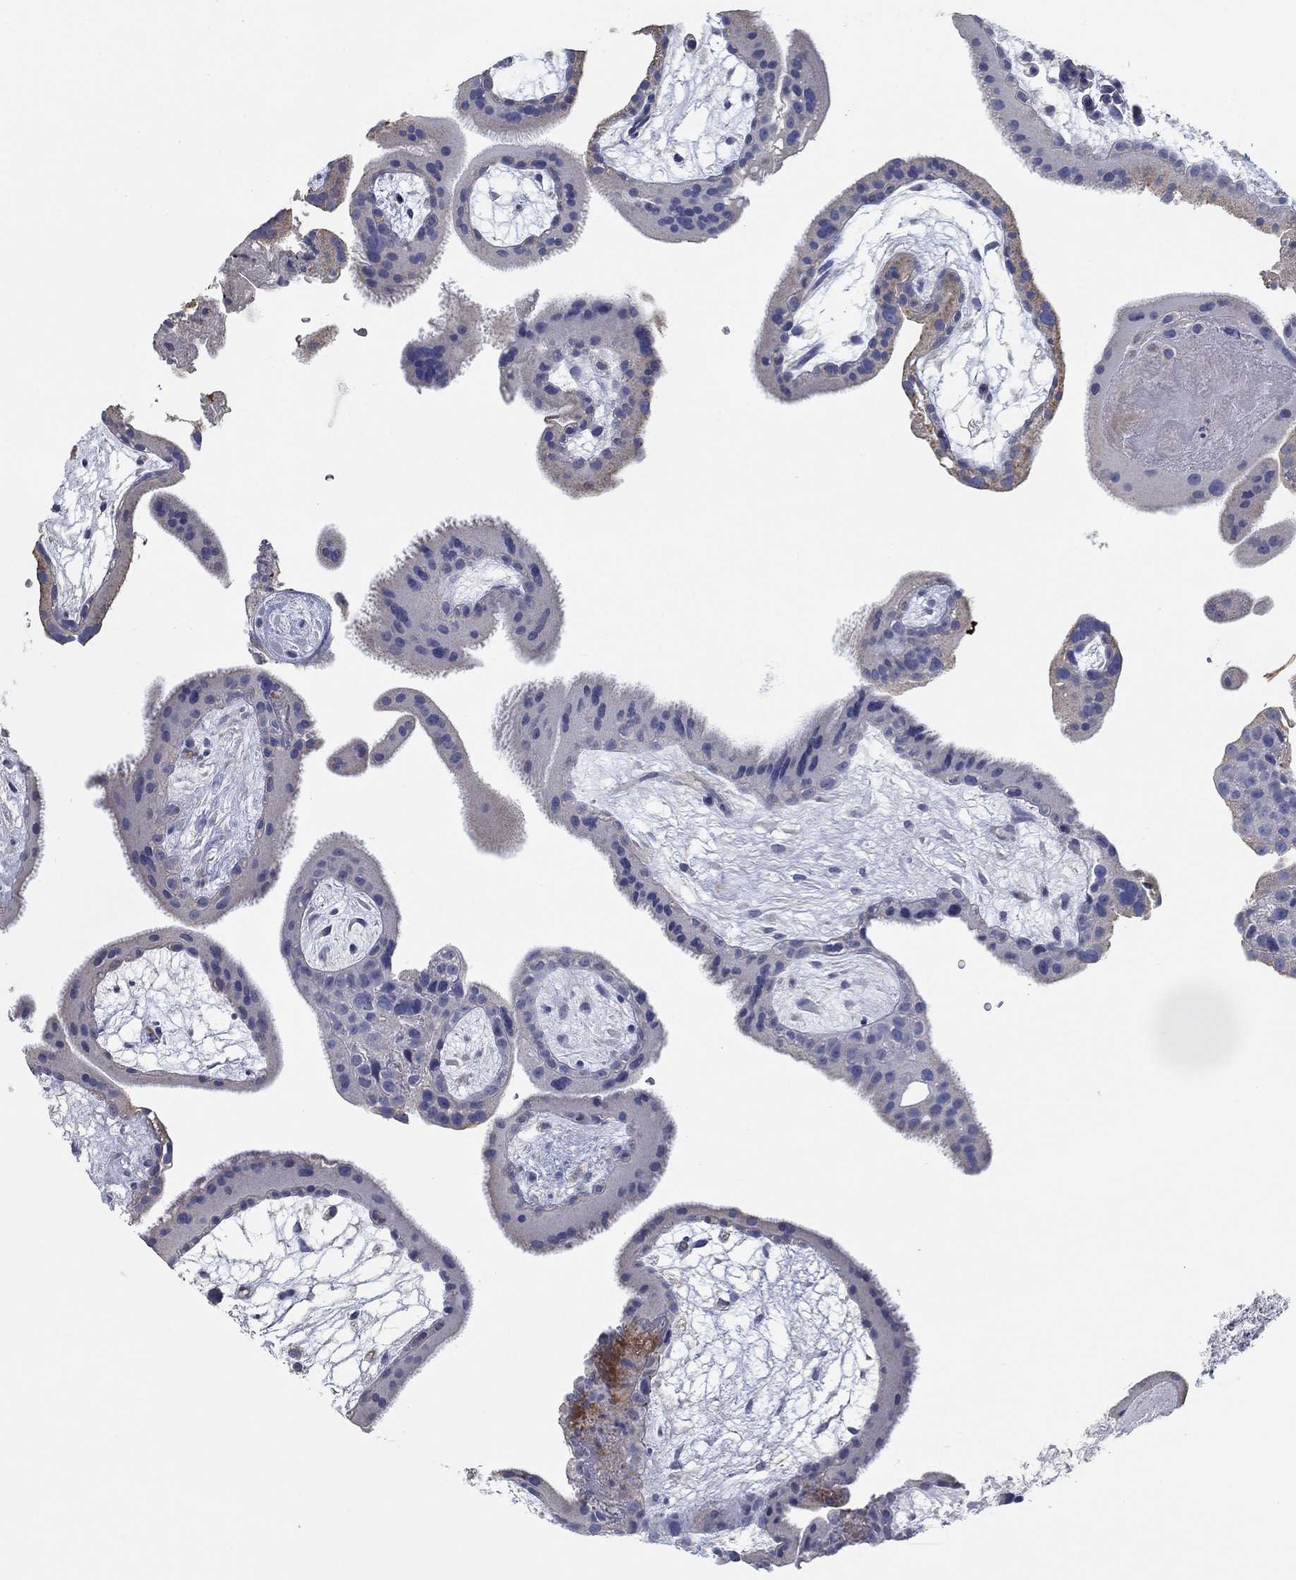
{"staining": {"intensity": "negative", "quantity": "none", "location": "none"}, "tissue": "placenta", "cell_type": "Decidual cells", "image_type": "normal", "snomed": [{"axis": "morphology", "description": "Normal tissue, NOS"}, {"axis": "topography", "description": "Placenta"}], "caption": "Immunohistochemical staining of normal placenta exhibits no significant expression in decidual cells.", "gene": "APOC3", "patient": {"sex": "female", "age": 19}}